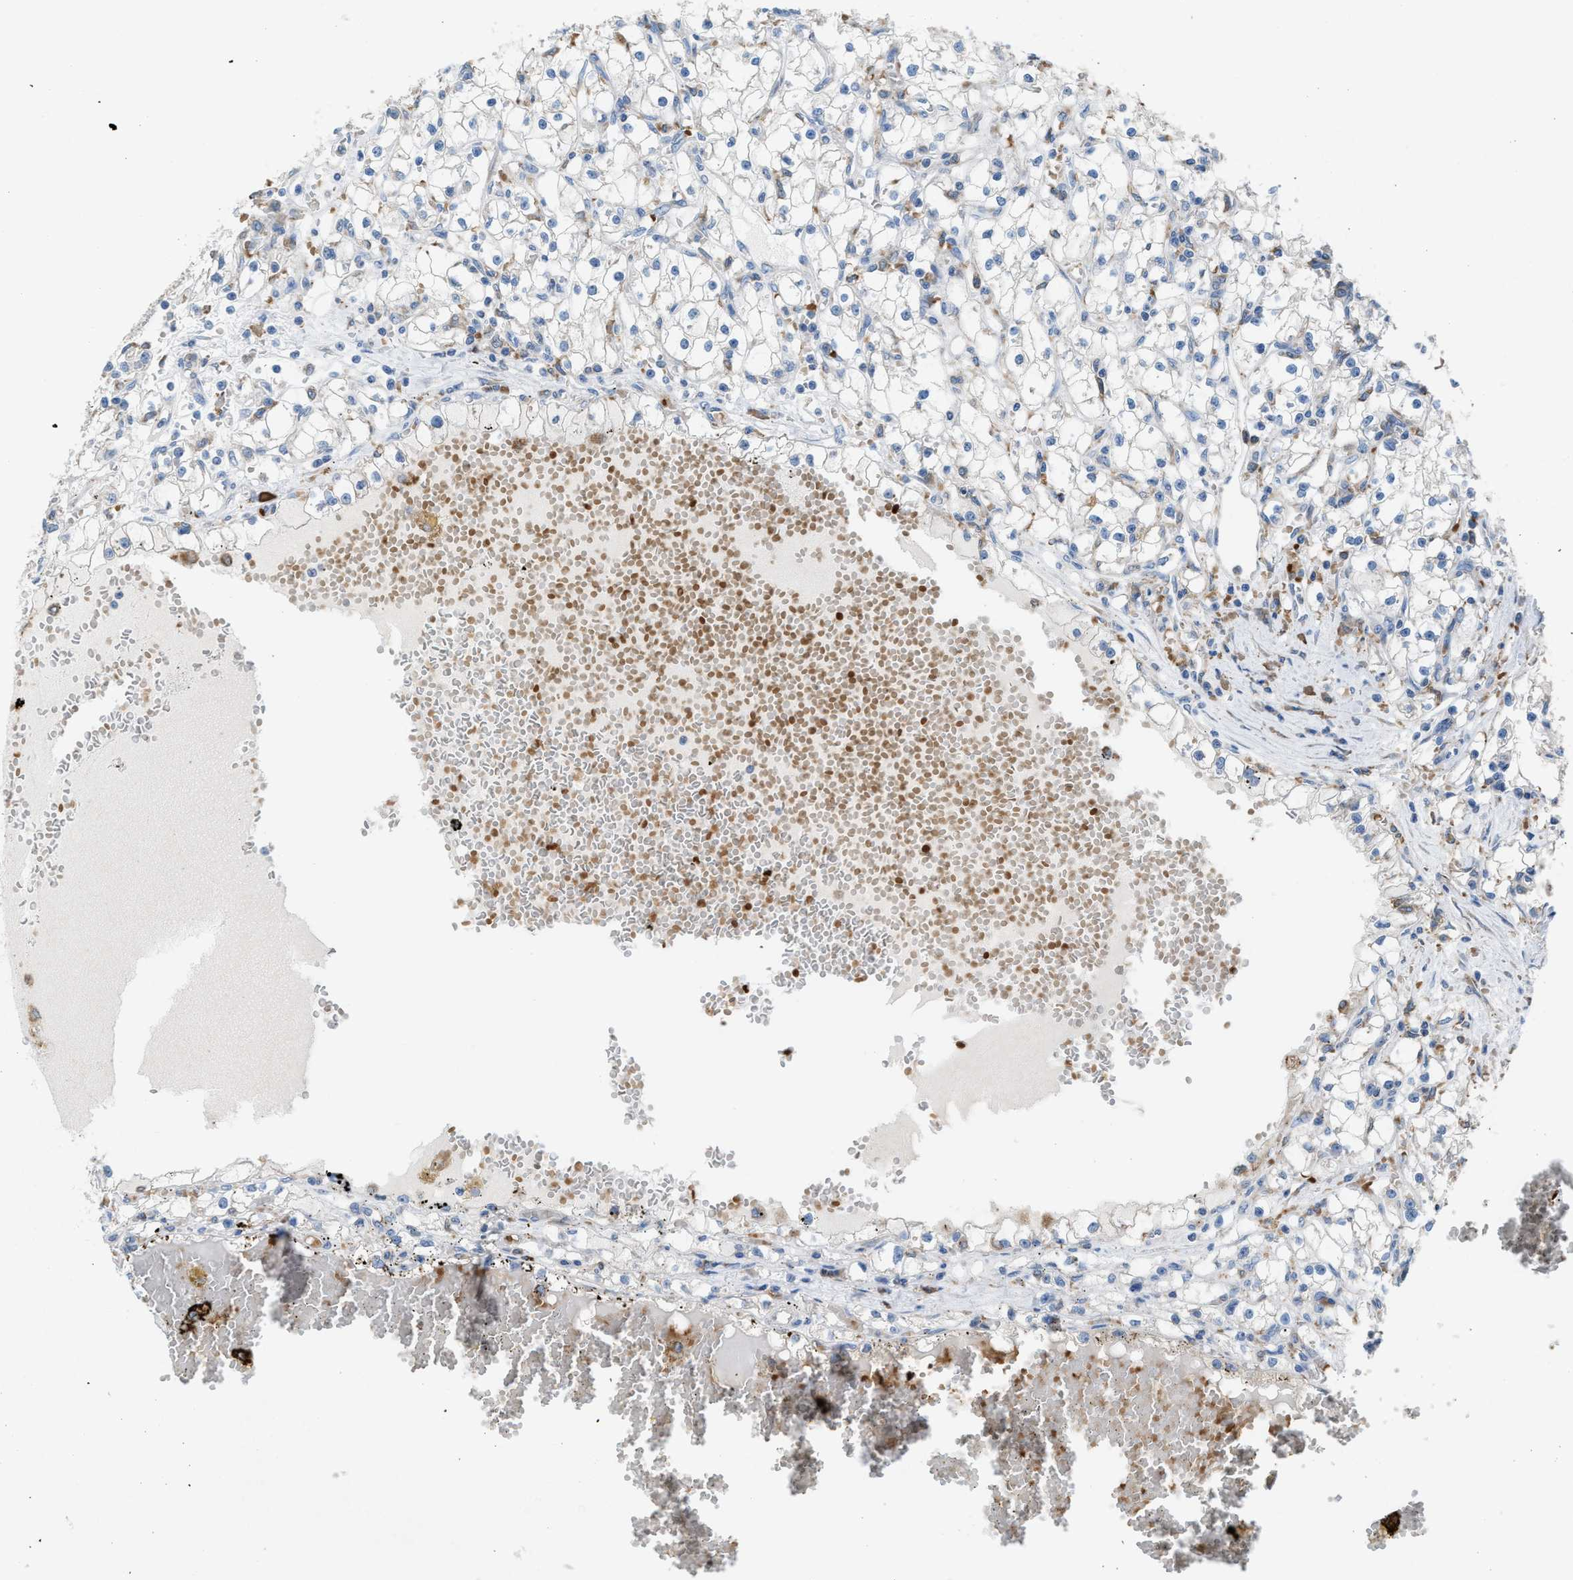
{"staining": {"intensity": "negative", "quantity": "none", "location": "none"}, "tissue": "renal cancer", "cell_type": "Tumor cells", "image_type": "cancer", "snomed": [{"axis": "morphology", "description": "Adenocarcinoma, NOS"}, {"axis": "topography", "description": "Kidney"}], "caption": "This is a micrograph of immunohistochemistry staining of renal adenocarcinoma, which shows no positivity in tumor cells.", "gene": "CA3", "patient": {"sex": "male", "age": 56}}